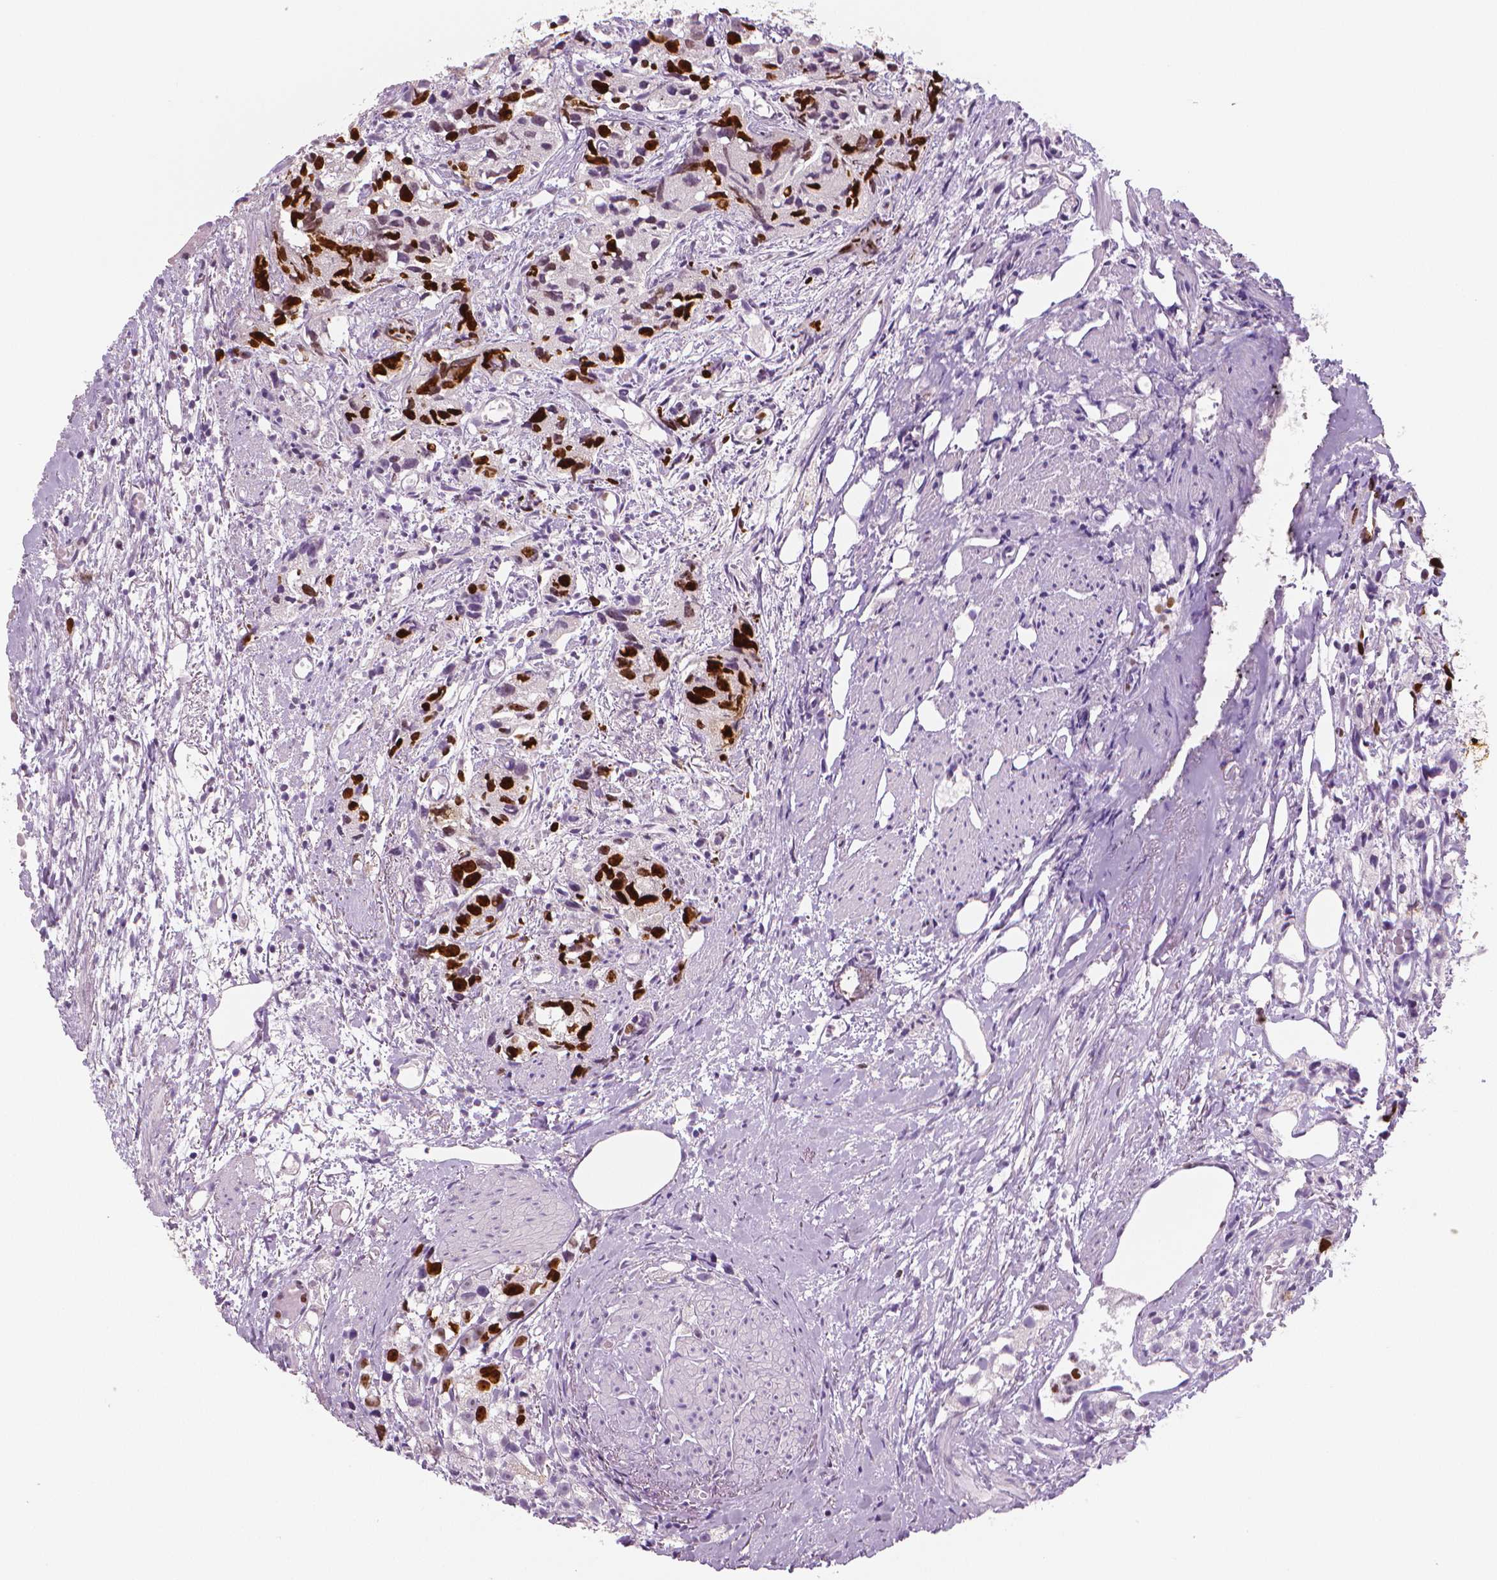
{"staining": {"intensity": "strong", "quantity": "25%-75%", "location": "nuclear"}, "tissue": "prostate cancer", "cell_type": "Tumor cells", "image_type": "cancer", "snomed": [{"axis": "morphology", "description": "Adenocarcinoma, High grade"}, {"axis": "topography", "description": "Prostate"}], "caption": "Prostate high-grade adenocarcinoma stained for a protein (brown) demonstrates strong nuclear positive staining in approximately 25%-75% of tumor cells.", "gene": "MKI67", "patient": {"sex": "male", "age": 68}}